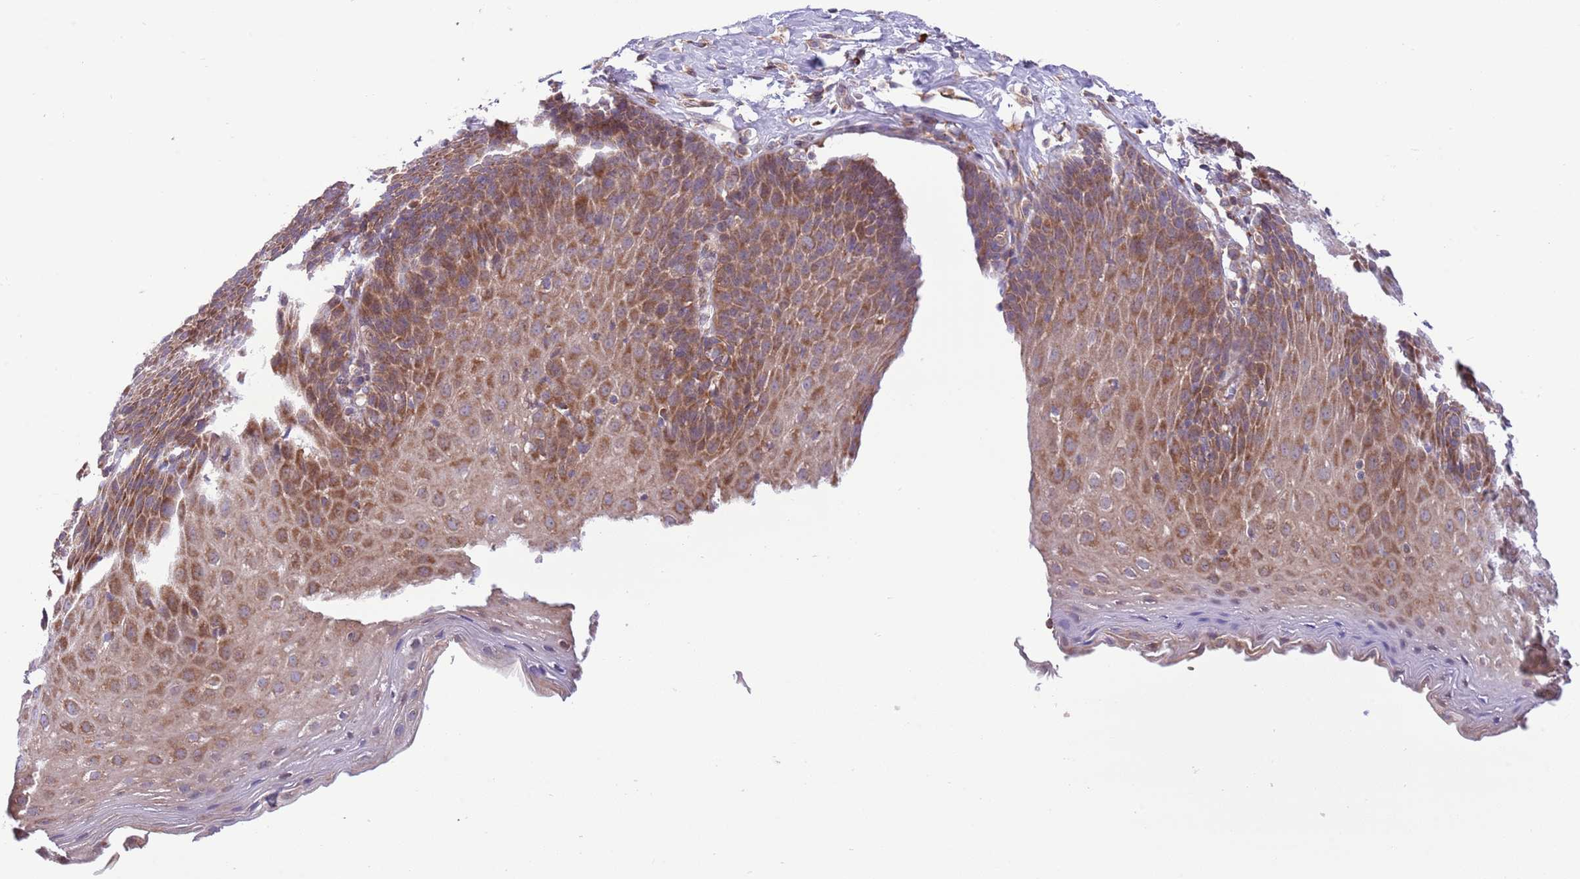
{"staining": {"intensity": "strong", "quantity": "25%-75%", "location": "cytoplasmic/membranous"}, "tissue": "esophagus", "cell_type": "Squamous epithelial cells", "image_type": "normal", "snomed": [{"axis": "morphology", "description": "Normal tissue, NOS"}, {"axis": "topography", "description": "Esophagus"}], "caption": "Human esophagus stained for a protein (brown) shows strong cytoplasmic/membranous positive positivity in about 25%-75% of squamous epithelial cells.", "gene": "DAND5", "patient": {"sex": "female", "age": 61}}